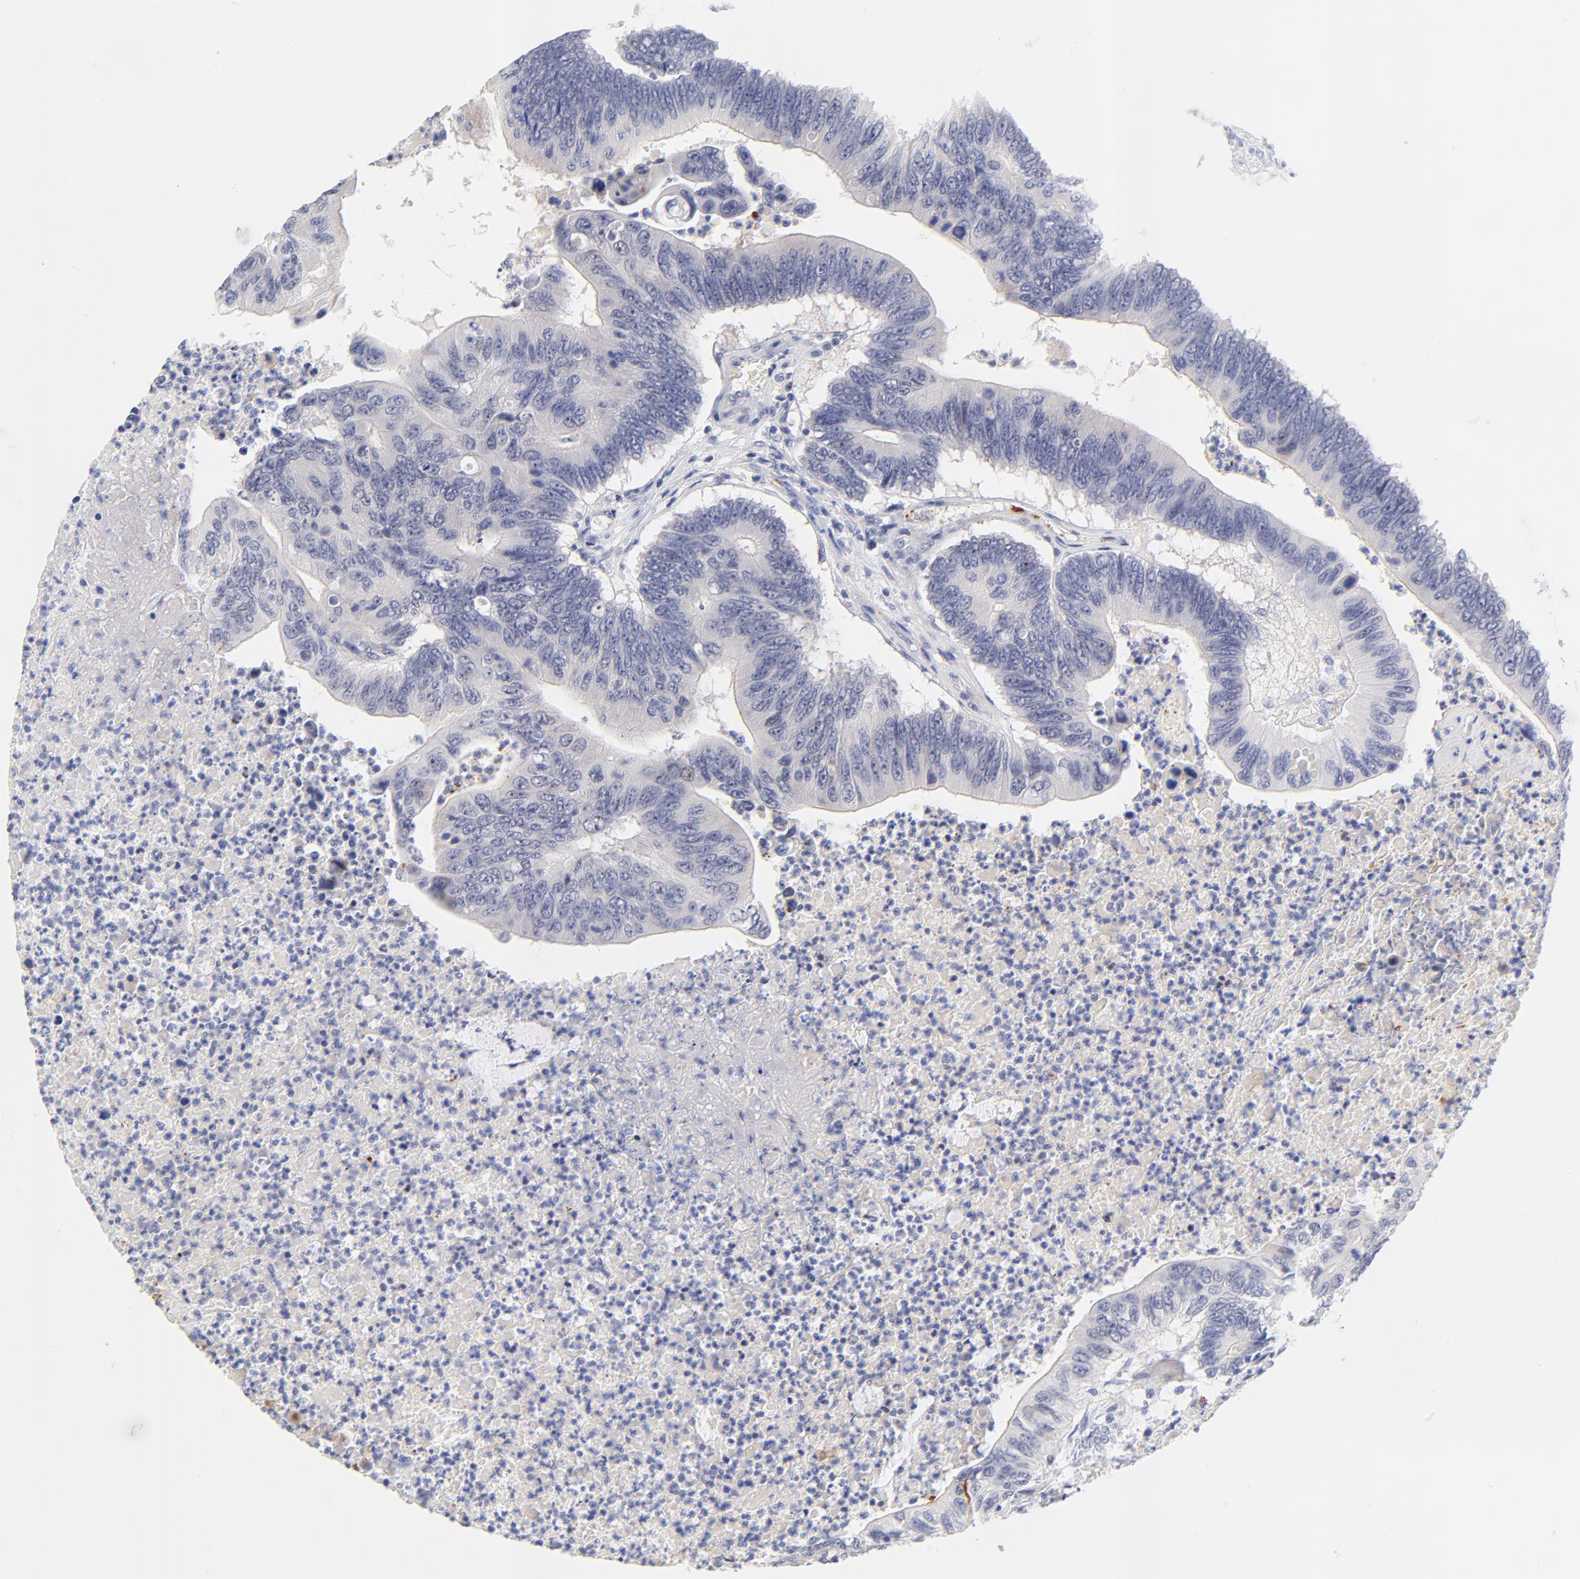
{"staining": {"intensity": "negative", "quantity": "none", "location": "none"}, "tissue": "colorectal cancer", "cell_type": "Tumor cells", "image_type": "cancer", "snomed": [{"axis": "morphology", "description": "Adenocarcinoma, NOS"}, {"axis": "topography", "description": "Colon"}], "caption": "DAB immunohistochemical staining of colorectal cancer (adenocarcinoma) shows no significant positivity in tumor cells. (Stains: DAB immunohistochemistry with hematoxylin counter stain, Microscopy: brightfield microscopy at high magnification).", "gene": "FAM117B", "patient": {"sex": "male", "age": 65}}